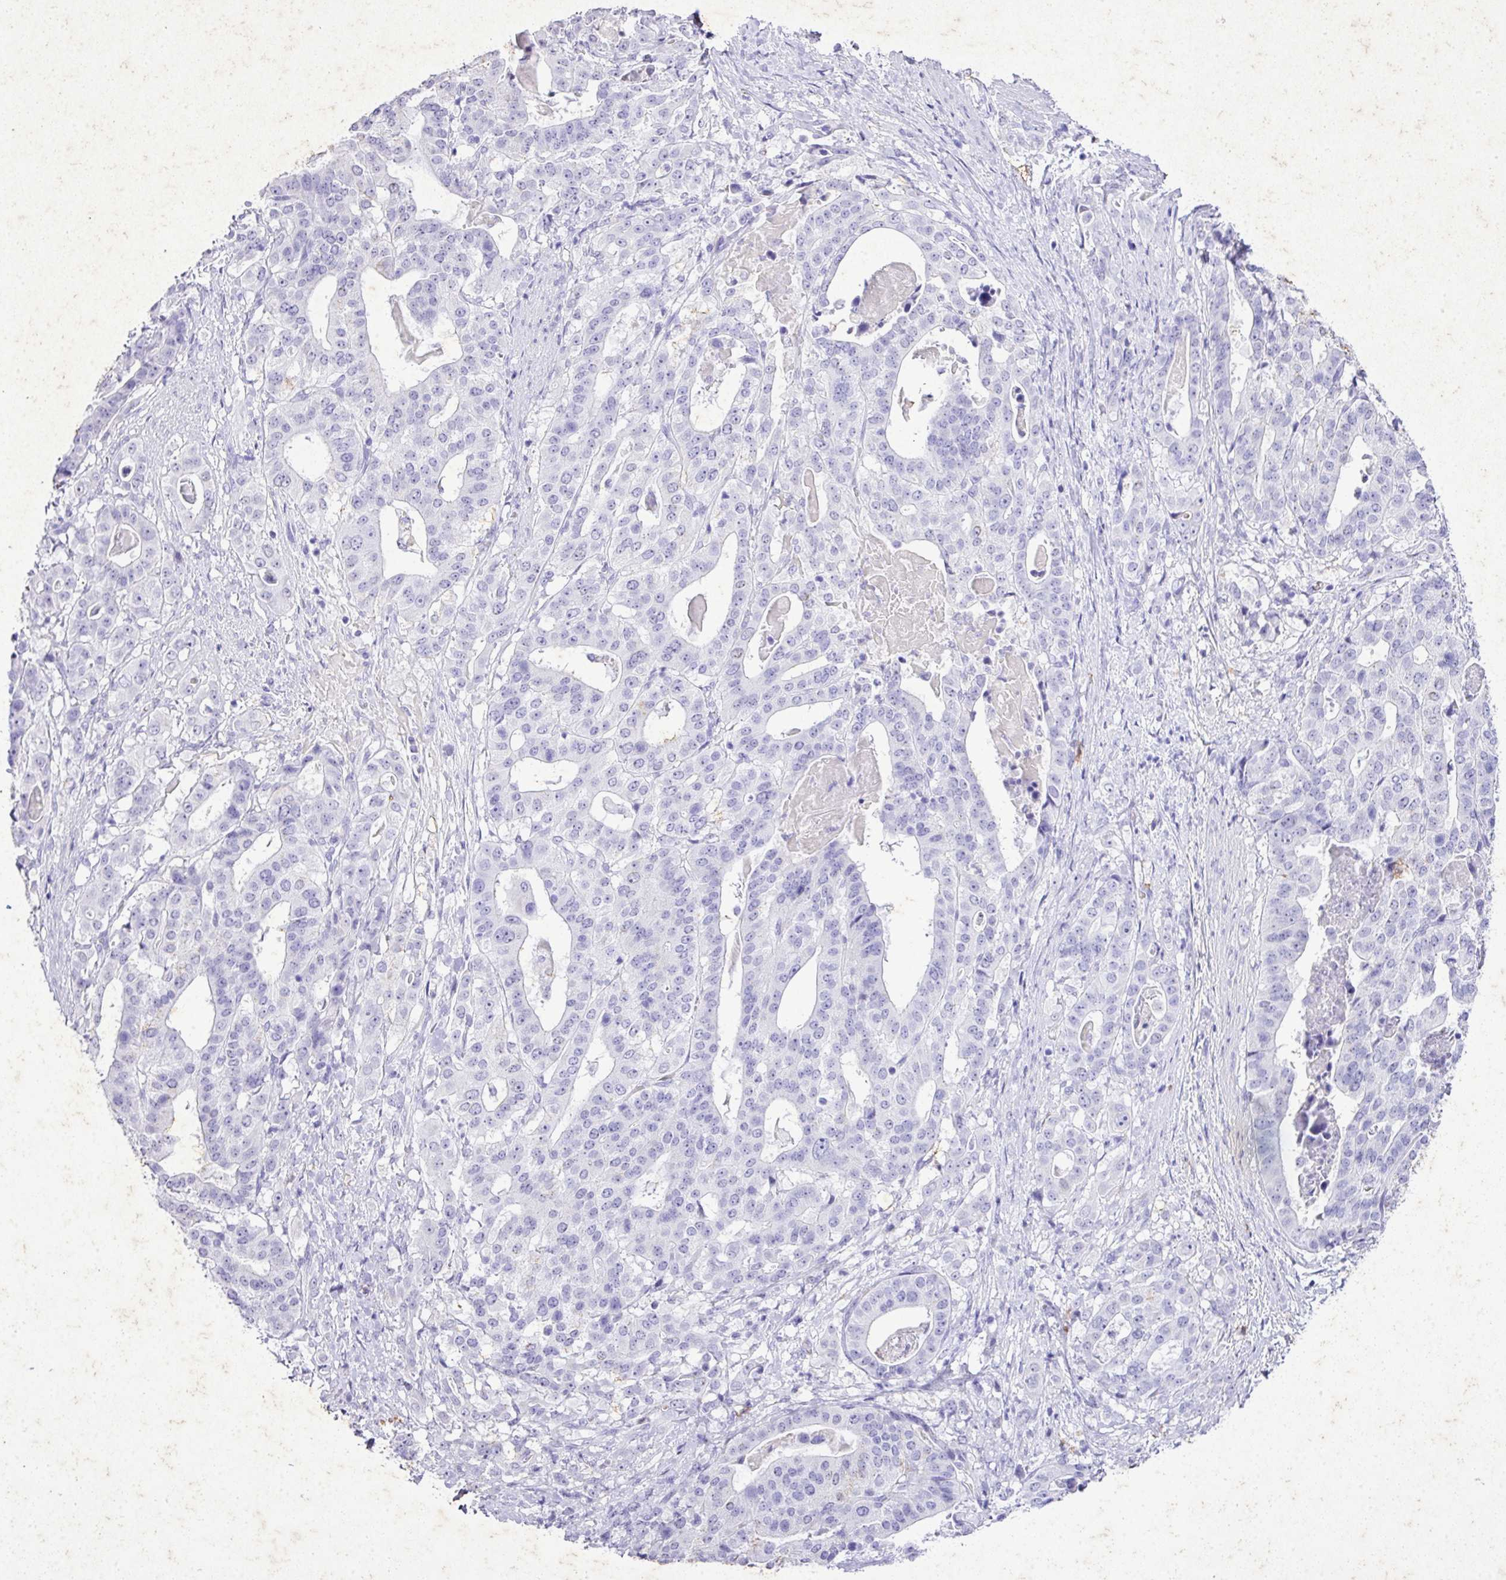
{"staining": {"intensity": "negative", "quantity": "none", "location": "none"}, "tissue": "stomach cancer", "cell_type": "Tumor cells", "image_type": "cancer", "snomed": [{"axis": "morphology", "description": "Adenocarcinoma, NOS"}, {"axis": "topography", "description": "Stomach"}], "caption": "Immunohistochemical staining of human stomach cancer displays no significant staining in tumor cells.", "gene": "KCNJ11", "patient": {"sex": "male", "age": 48}}